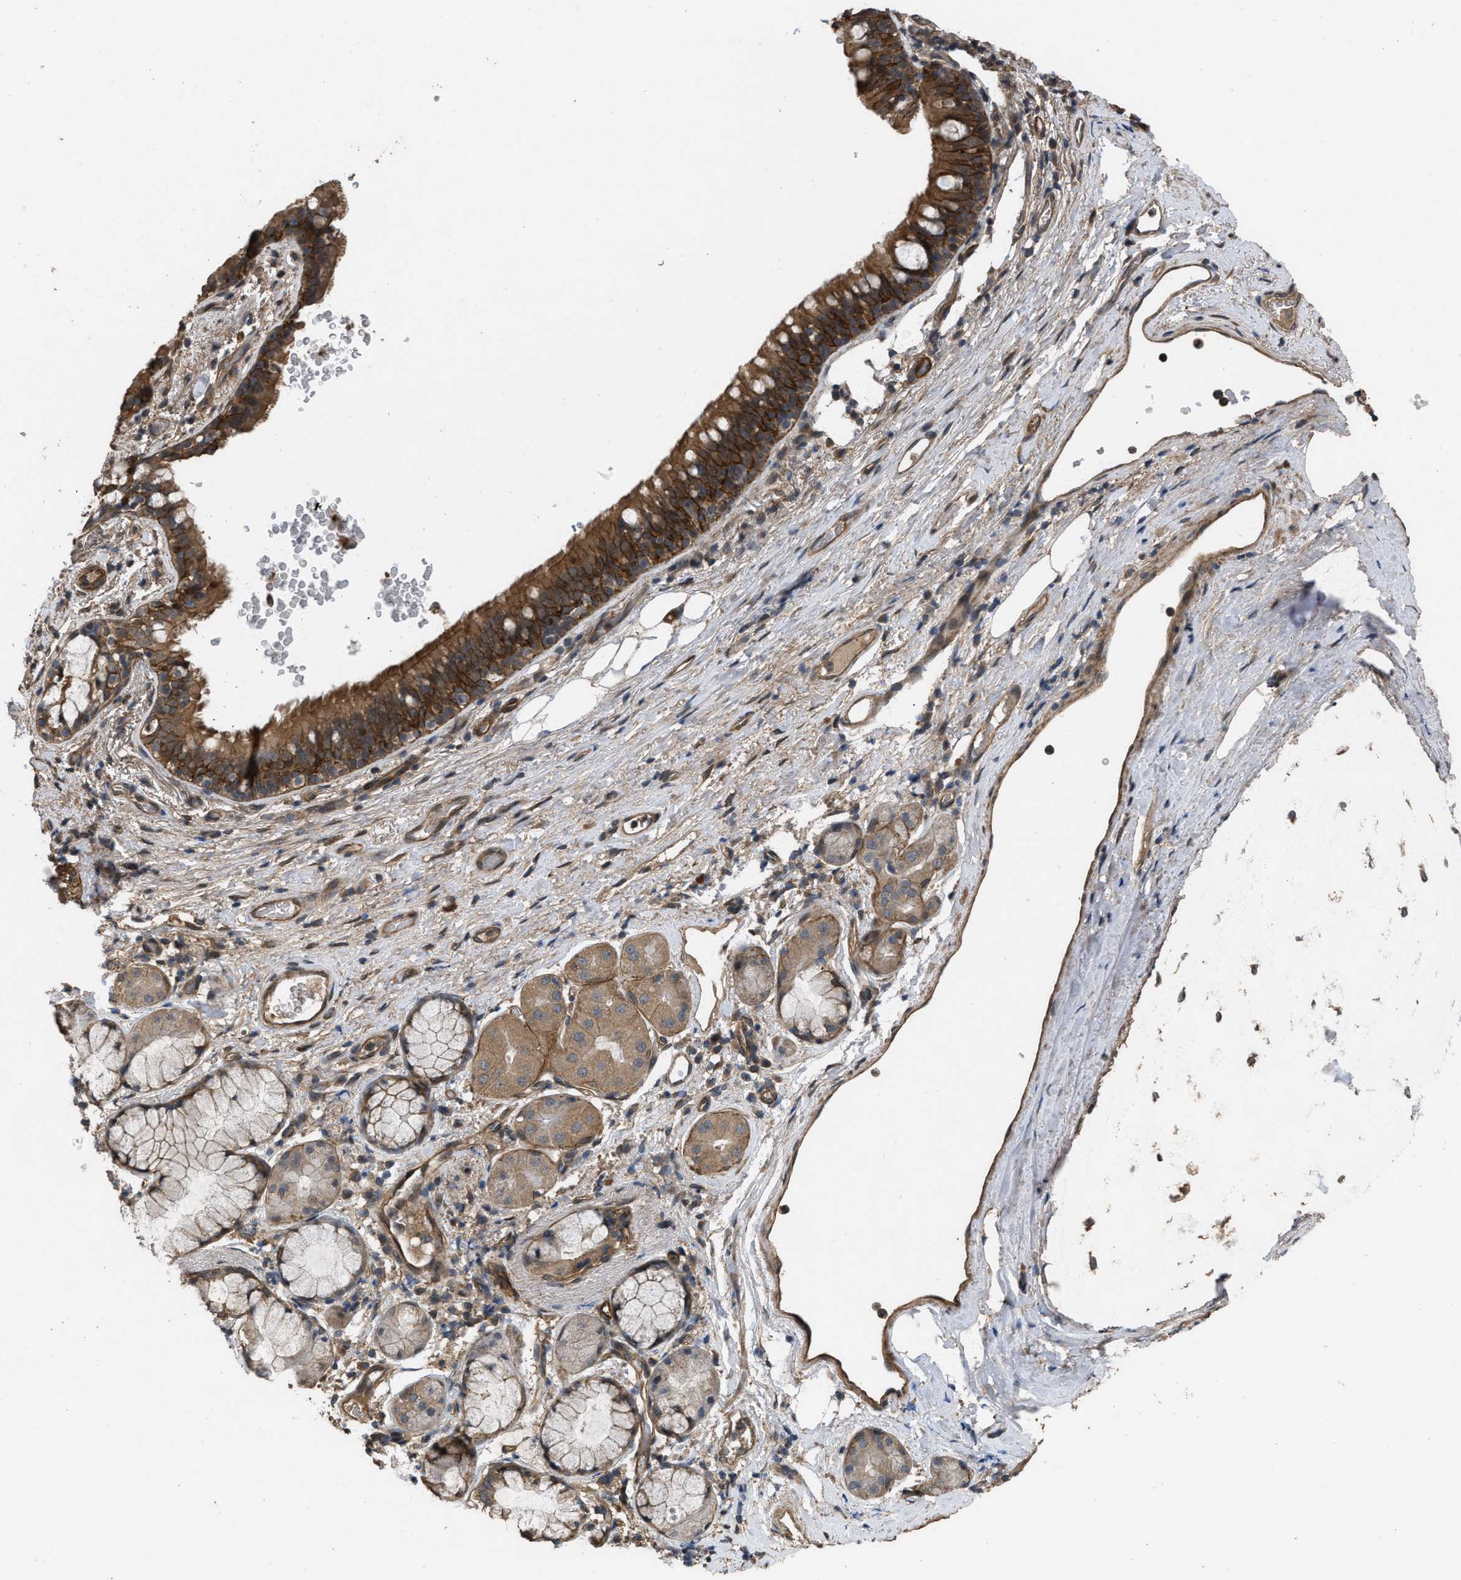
{"staining": {"intensity": "strong", "quantity": ">75%", "location": "cytoplasmic/membranous"}, "tissue": "bronchus", "cell_type": "Respiratory epithelial cells", "image_type": "normal", "snomed": [{"axis": "morphology", "description": "Normal tissue, NOS"}, {"axis": "morphology", "description": "Inflammation, NOS"}, {"axis": "topography", "description": "Cartilage tissue"}, {"axis": "topography", "description": "Bronchus"}], "caption": "DAB (3,3'-diaminobenzidine) immunohistochemical staining of benign bronchus displays strong cytoplasmic/membranous protein staining in about >75% of respiratory epithelial cells. (DAB = brown stain, brightfield microscopy at high magnification).", "gene": "UTRN", "patient": {"sex": "male", "age": 77}}